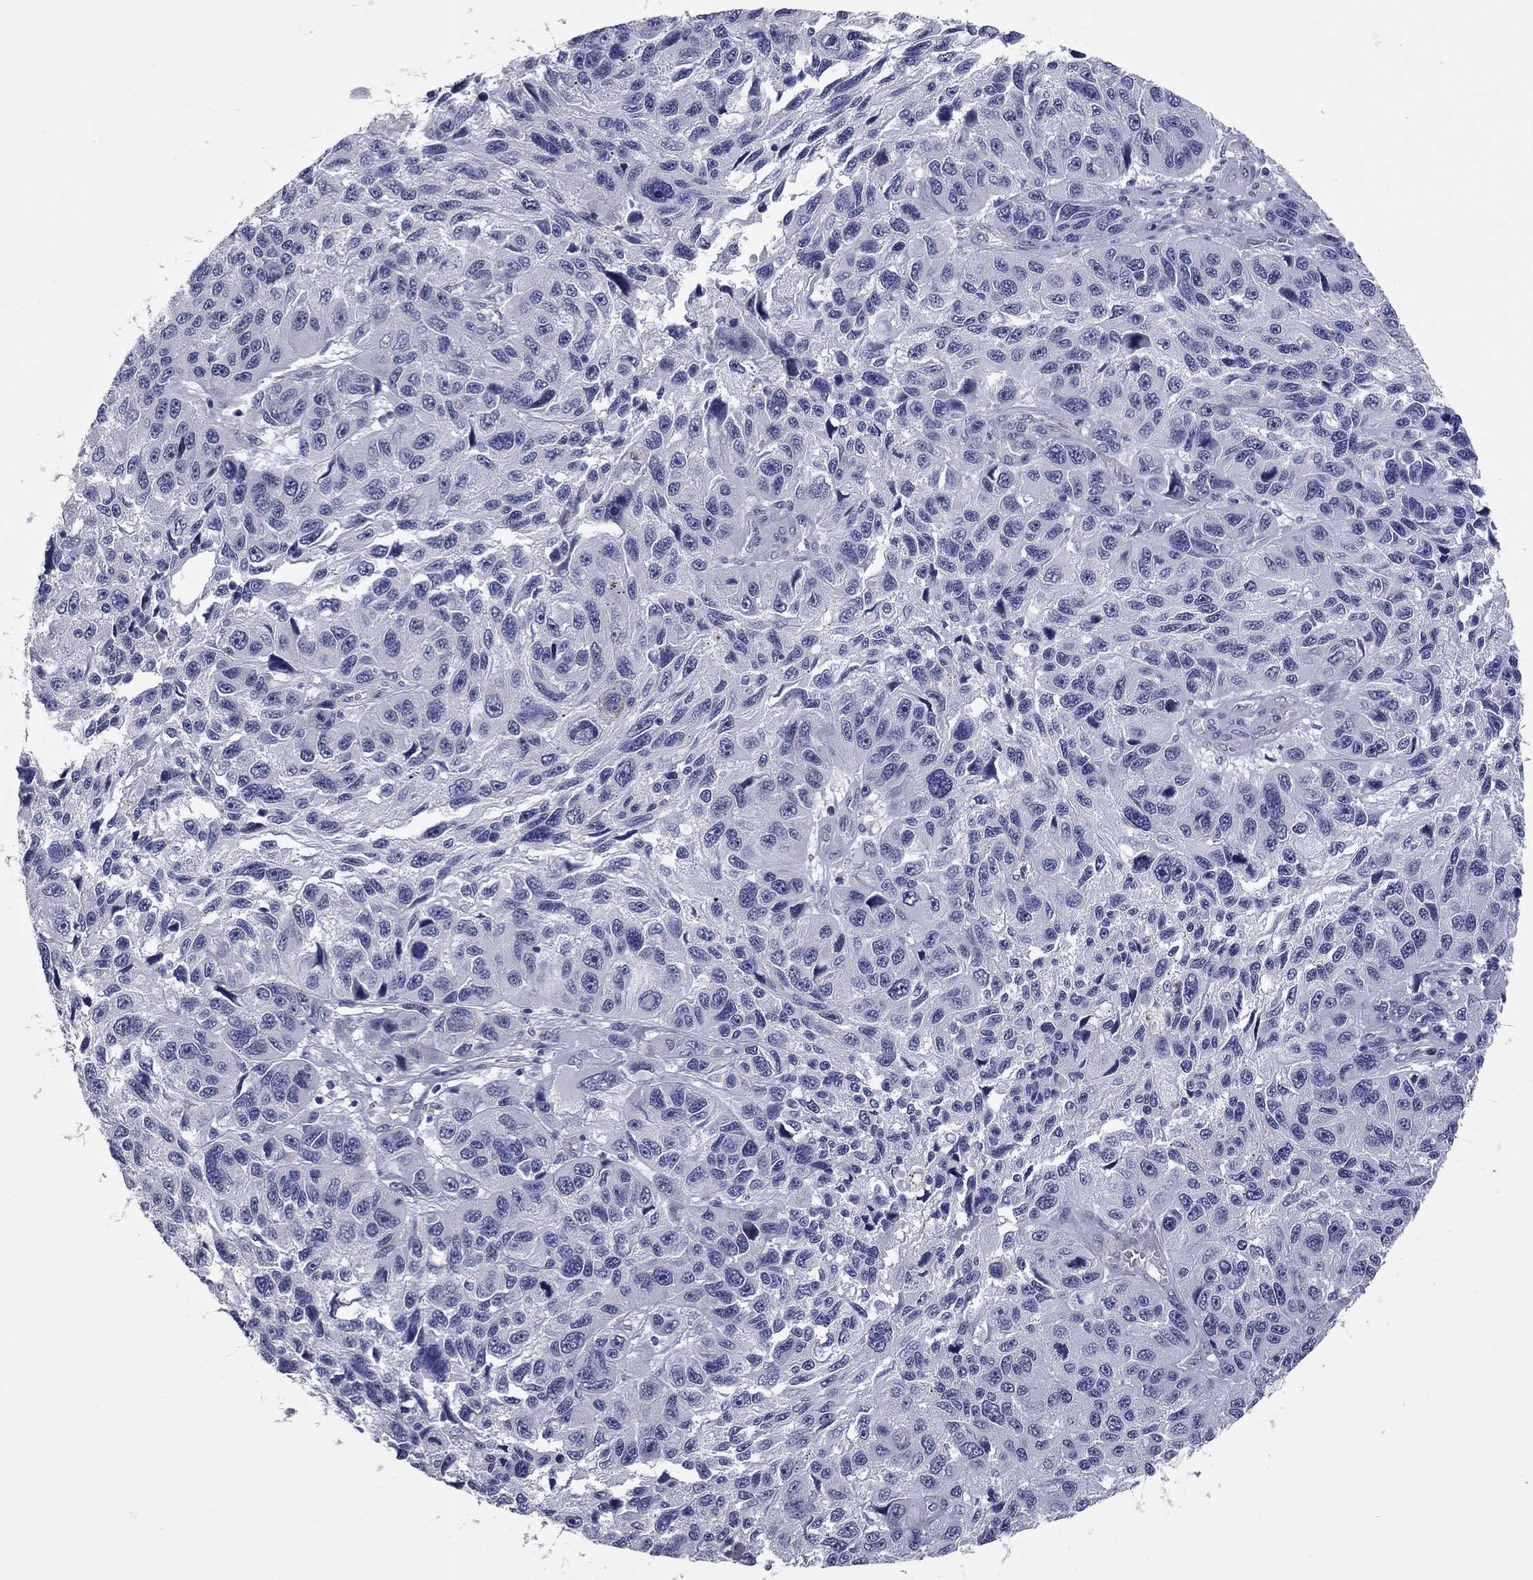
{"staining": {"intensity": "negative", "quantity": "none", "location": "none"}, "tissue": "melanoma", "cell_type": "Tumor cells", "image_type": "cancer", "snomed": [{"axis": "morphology", "description": "Malignant melanoma, NOS"}, {"axis": "topography", "description": "Skin"}], "caption": "Tumor cells are negative for brown protein staining in melanoma.", "gene": "SHOC2", "patient": {"sex": "male", "age": 53}}